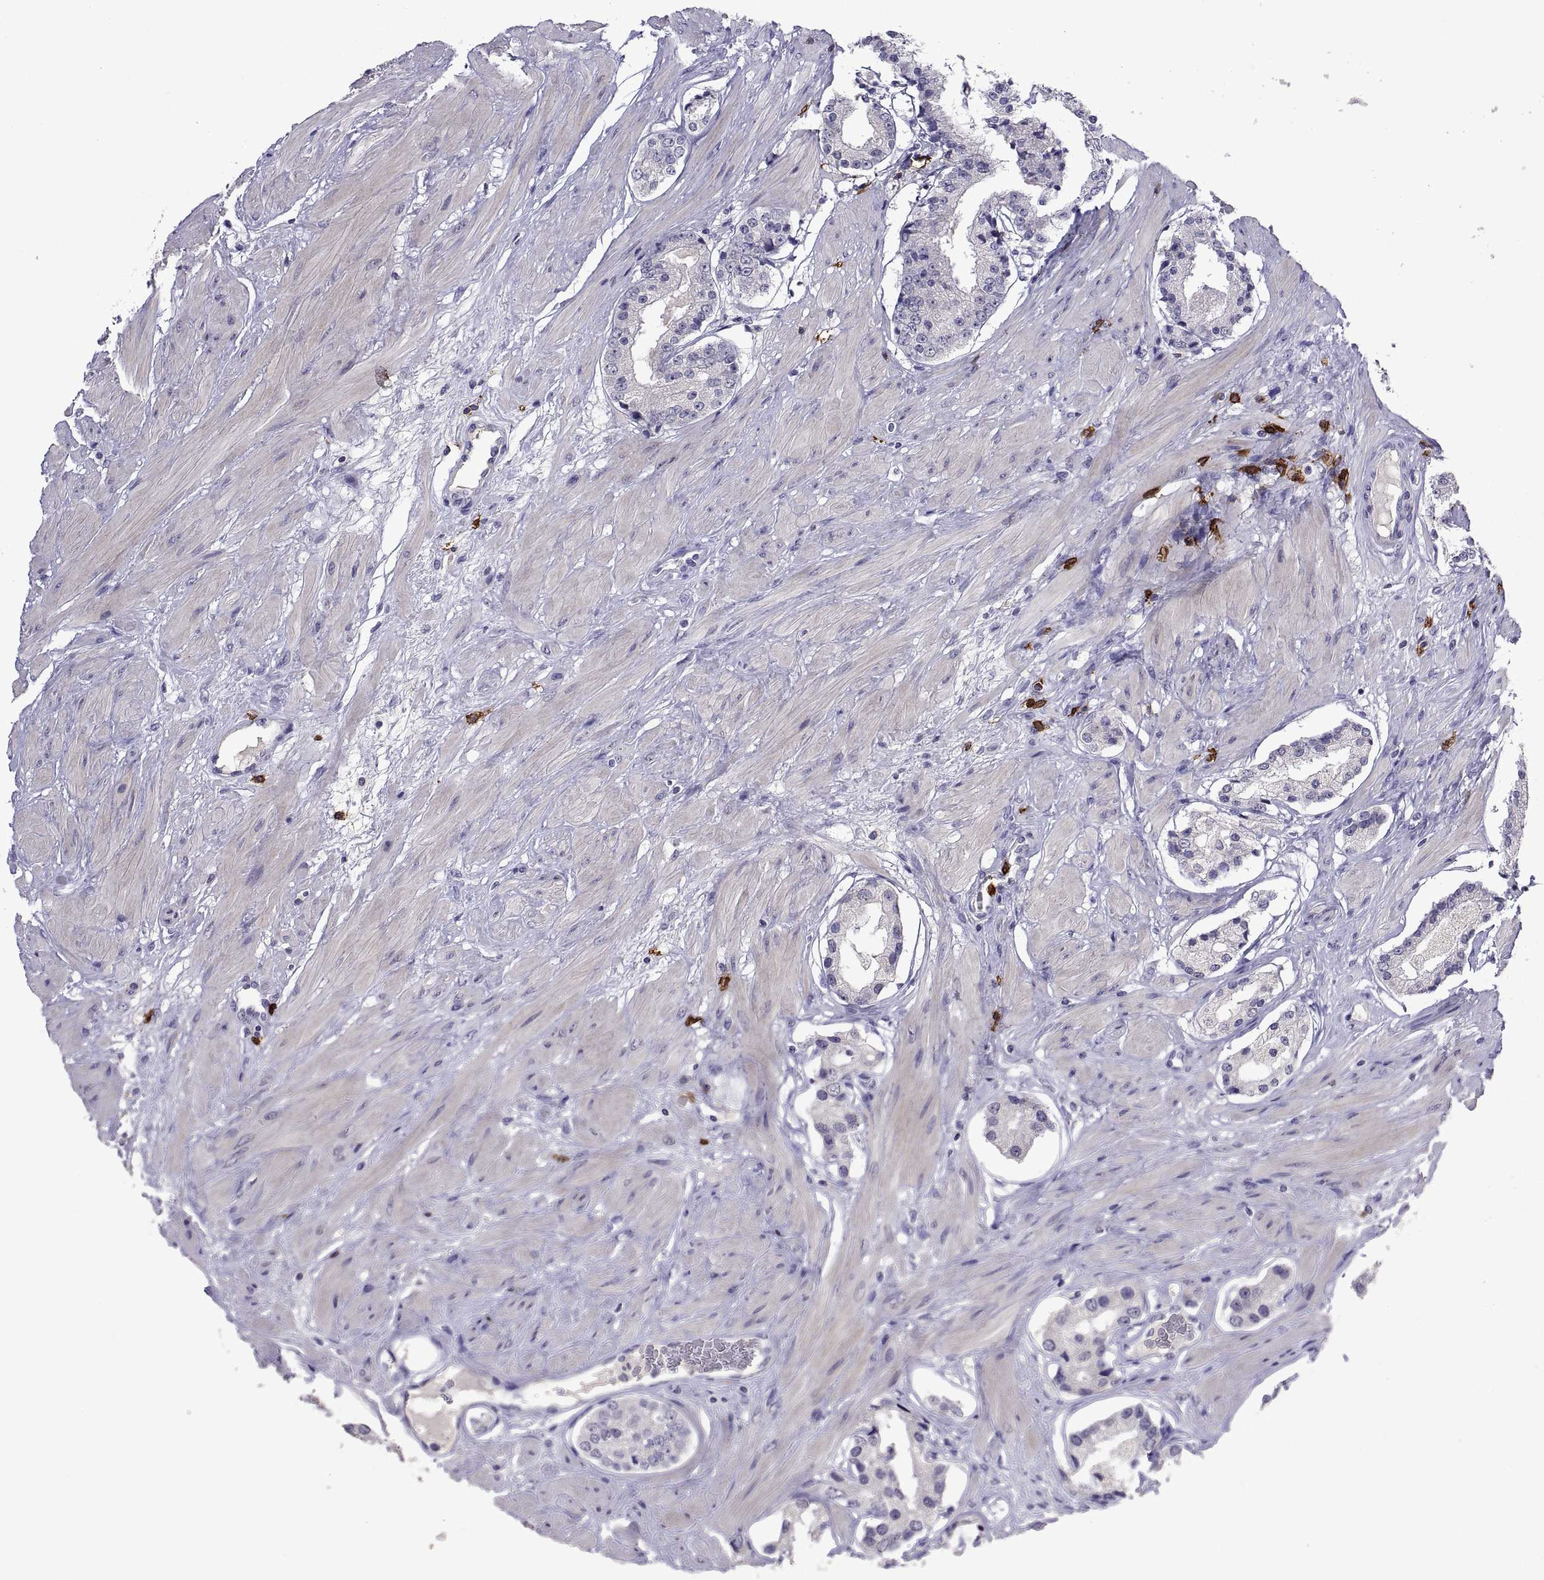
{"staining": {"intensity": "negative", "quantity": "none", "location": "none"}, "tissue": "prostate cancer", "cell_type": "Tumor cells", "image_type": "cancer", "snomed": [{"axis": "morphology", "description": "Adenocarcinoma, Low grade"}, {"axis": "topography", "description": "Prostate"}], "caption": "An IHC micrograph of prostate low-grade adenocarcinoma is shown. There is no staining in tumor cells of prostate low-grade adenocarcinoma.", "gene": "MS4A1", "patient": {"sex": "male", "age": 60}}